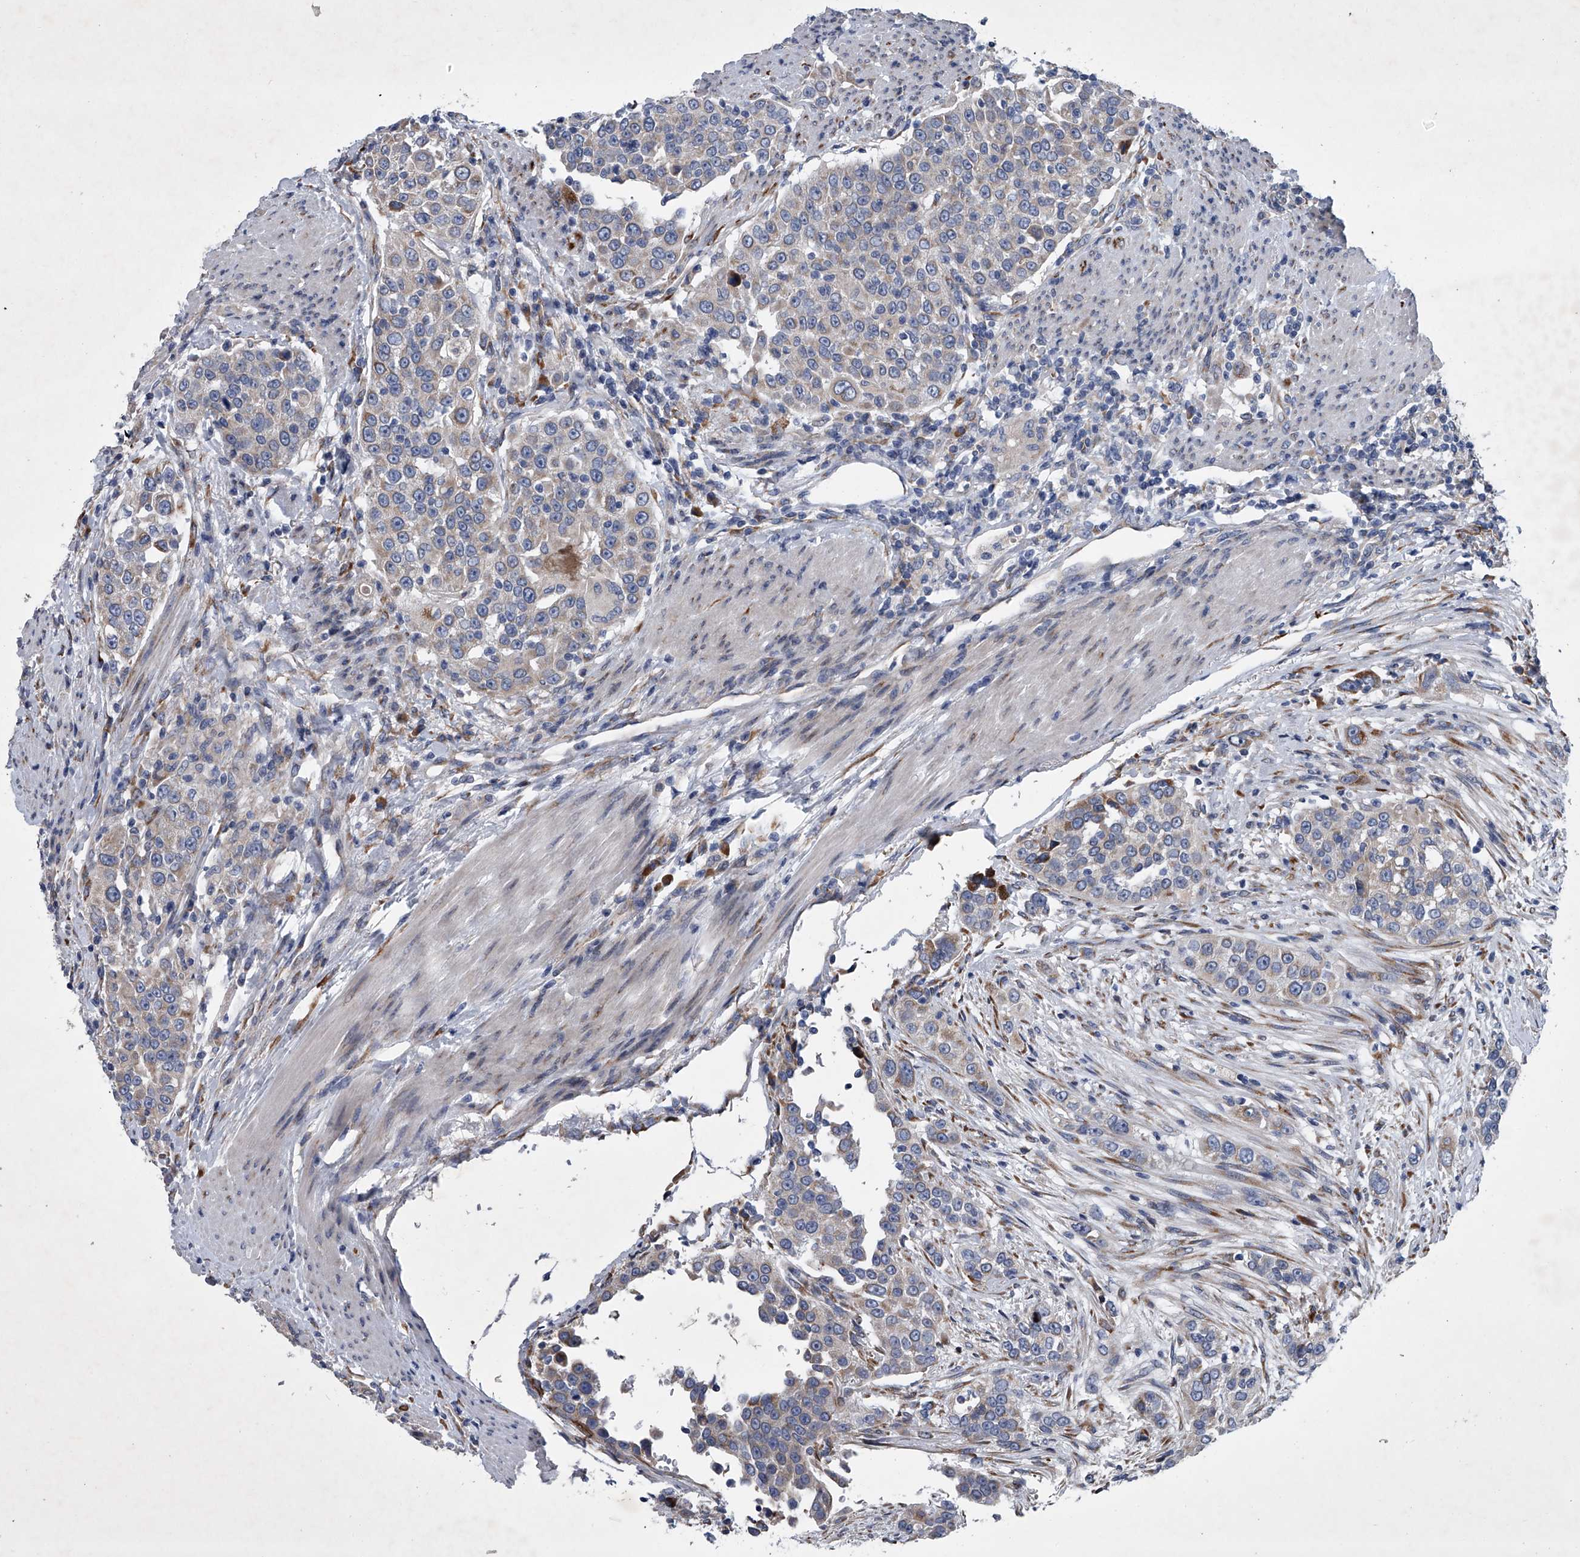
{"staining": {"intensity": "negative", "quantity": "none", "location": "none"}, "tissue": "urothelial cancer", "cell_type": "Tumor cells", "image_type": "cancer", "snomed": [{"axis": "morphology", "description": "Urothelial carcinoma, High grade"}, {"axis": "topography", "description": "Urinary bladder"}], "caption": "Immunohistochemistry (IHC) image of human urothelial carcinoma (high-grade) stained for a protein (brown), which reveals no positivity in tumor cells.", "gene": "ABCG1", "patient": {"sex": "female", "age": 80}}